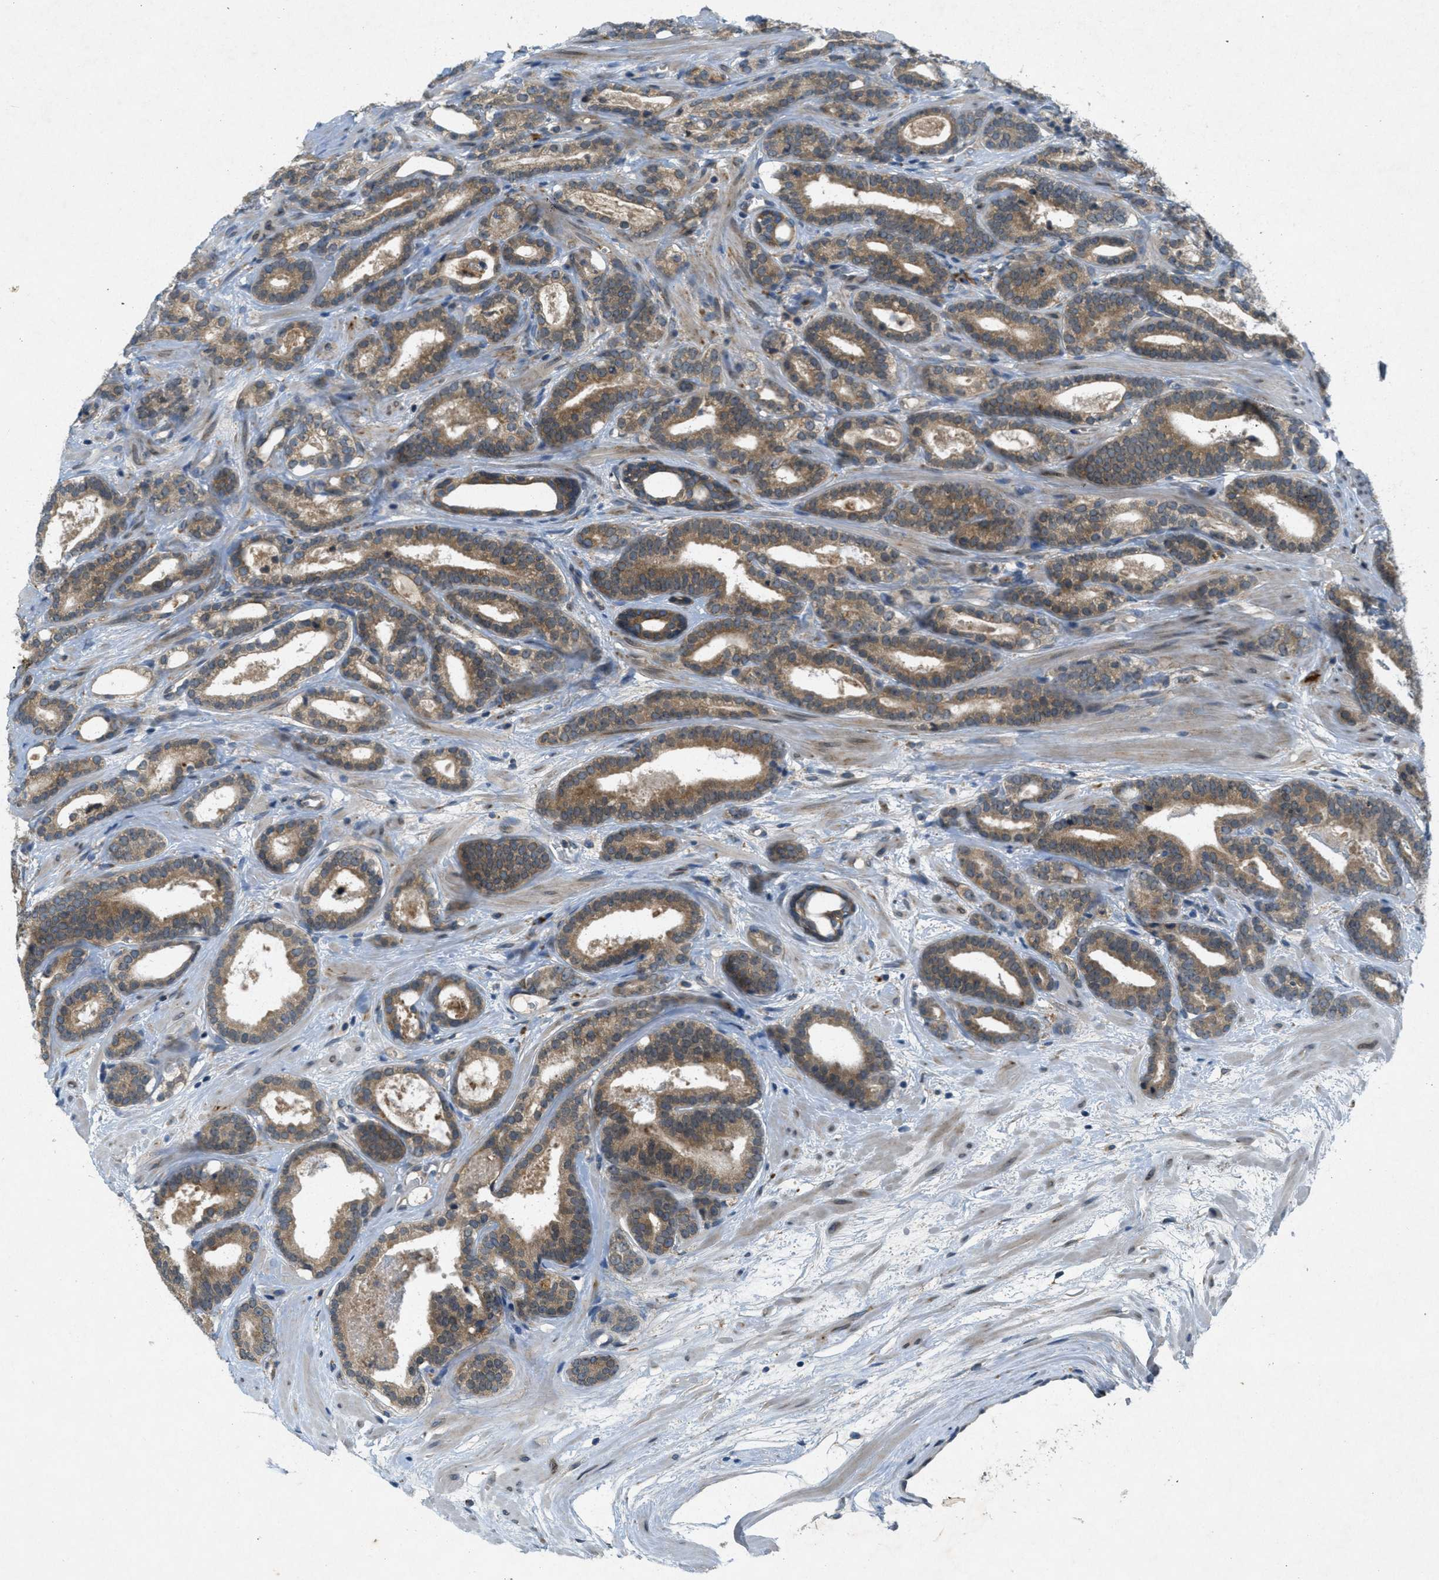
{"staining": {"intensity": "moderate", "quantity": ">75%", "location": "cytoplasmic/membranous"}, "tissue": "prostate cancer", "cell_type": "Tumor cells", "image_type": "cancer", "snomed": [{"axis": "morphology", "description": "Adenocarcinoma, High grade"}, {"axis": "topography", "description": "Prostate"}], "caption": "Immunohistochemical staining of human high-grade adenocarcinoma (prostate) shows medium levels of moderate cytoplasmic/membranous expression in about >75% of tumor cells. (DAB IHC, brown staining for protein, blue staining for nuclei).", "gene": "SIGMAR1", "patient": {"sex": "male", "age": 60}}